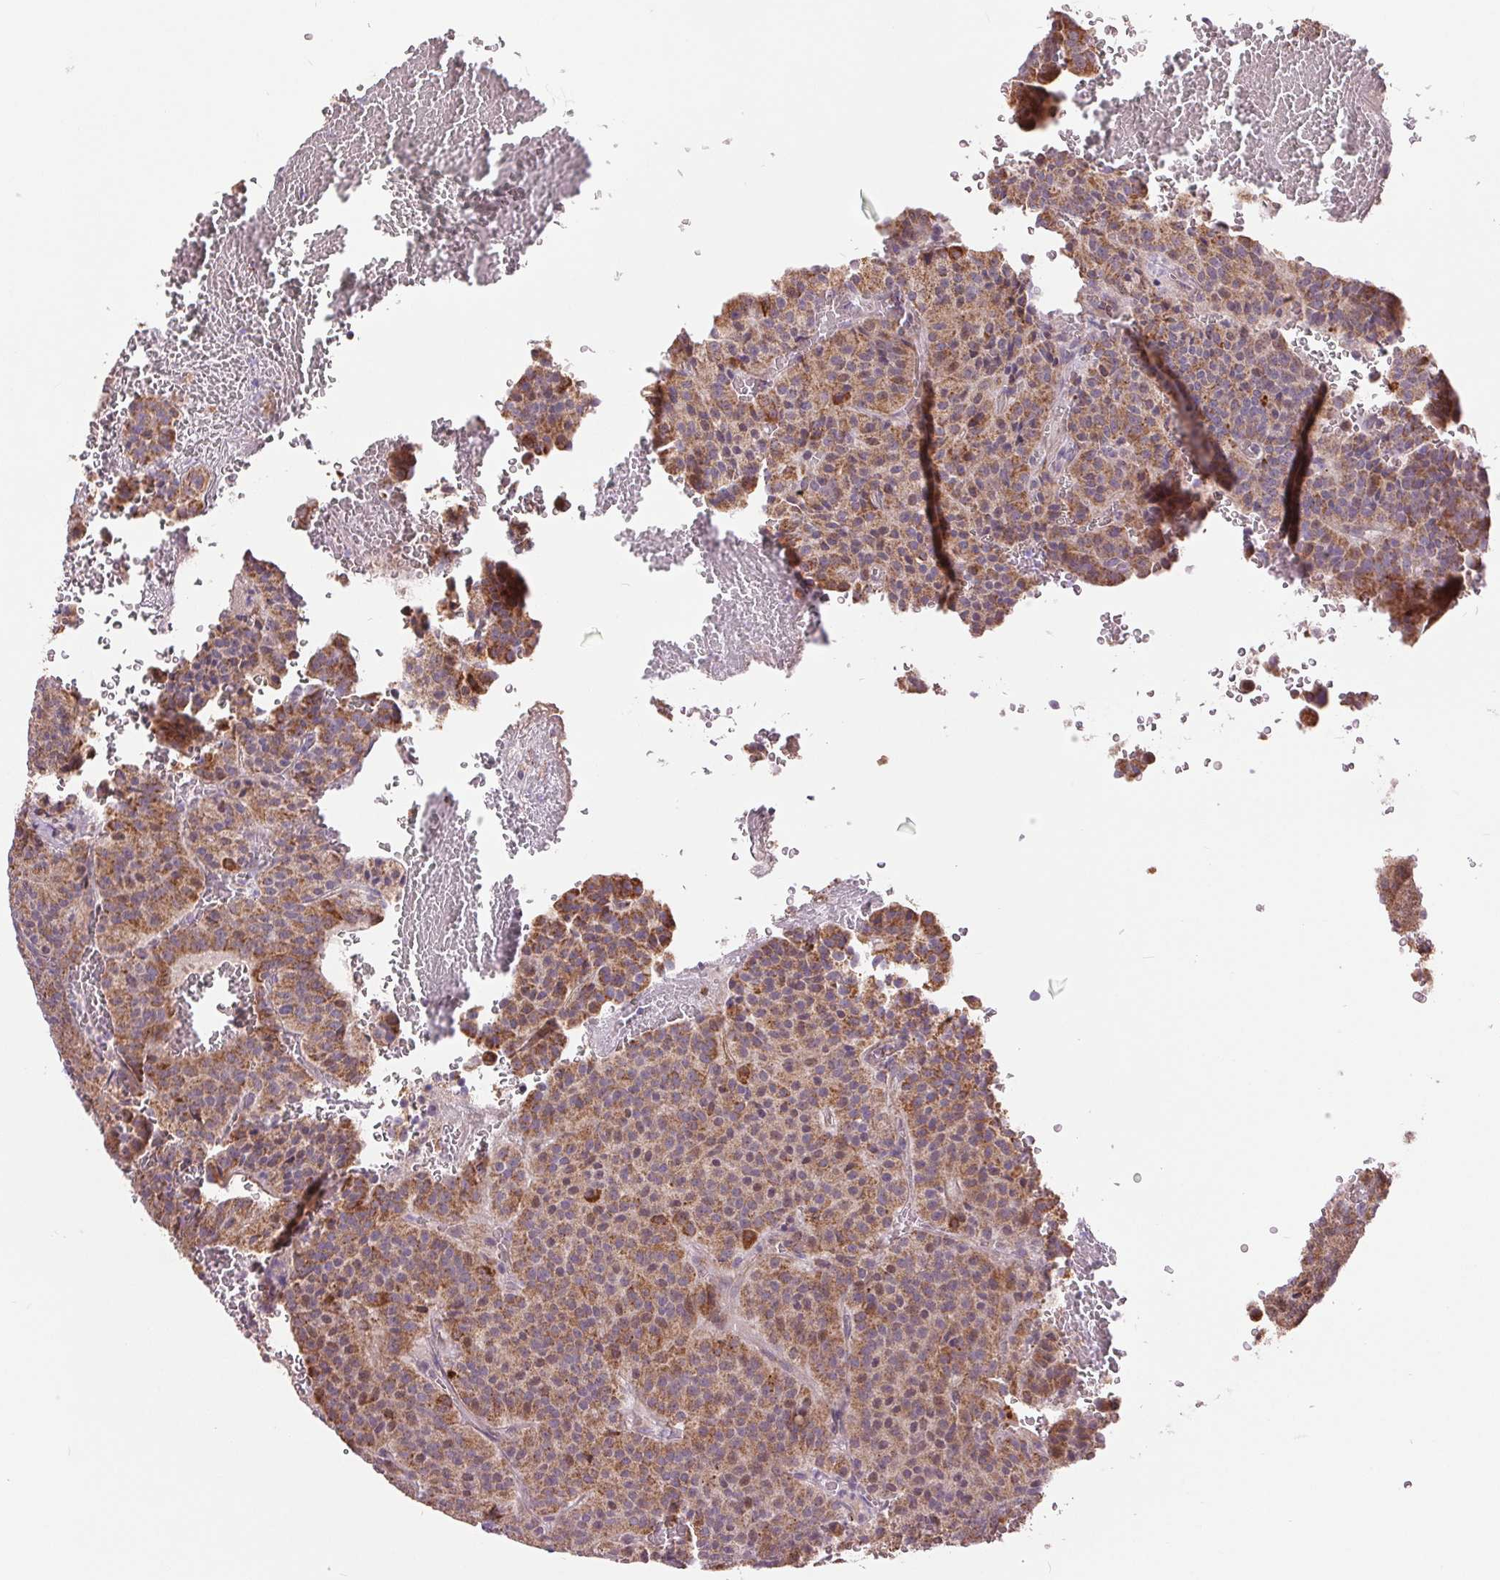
{"staining": {"intensity": "moderate", "quantity": ">75%", "location": "cytoplasmic/membranous"}, "tissue": "carcinoid", "cell_type": "Tumor cells", "image_type": "cancer", "snomed": [{"axis": "morphology", "description": "Carcinoid, malignant, NOS"}, {"axis": "topography", "description": "Lung"}], "caption": "The image displays immunohistochemical staining of carcinoid (malignant). There is moderate cytoplasmic/membranous expression is identified in approximately >75% of tumor cells. Ihc stains the protein of interest in brown and the nuclei are stained blue.", "gene": "DGUOK", "patient": {"sex": "male", "age": 70}}